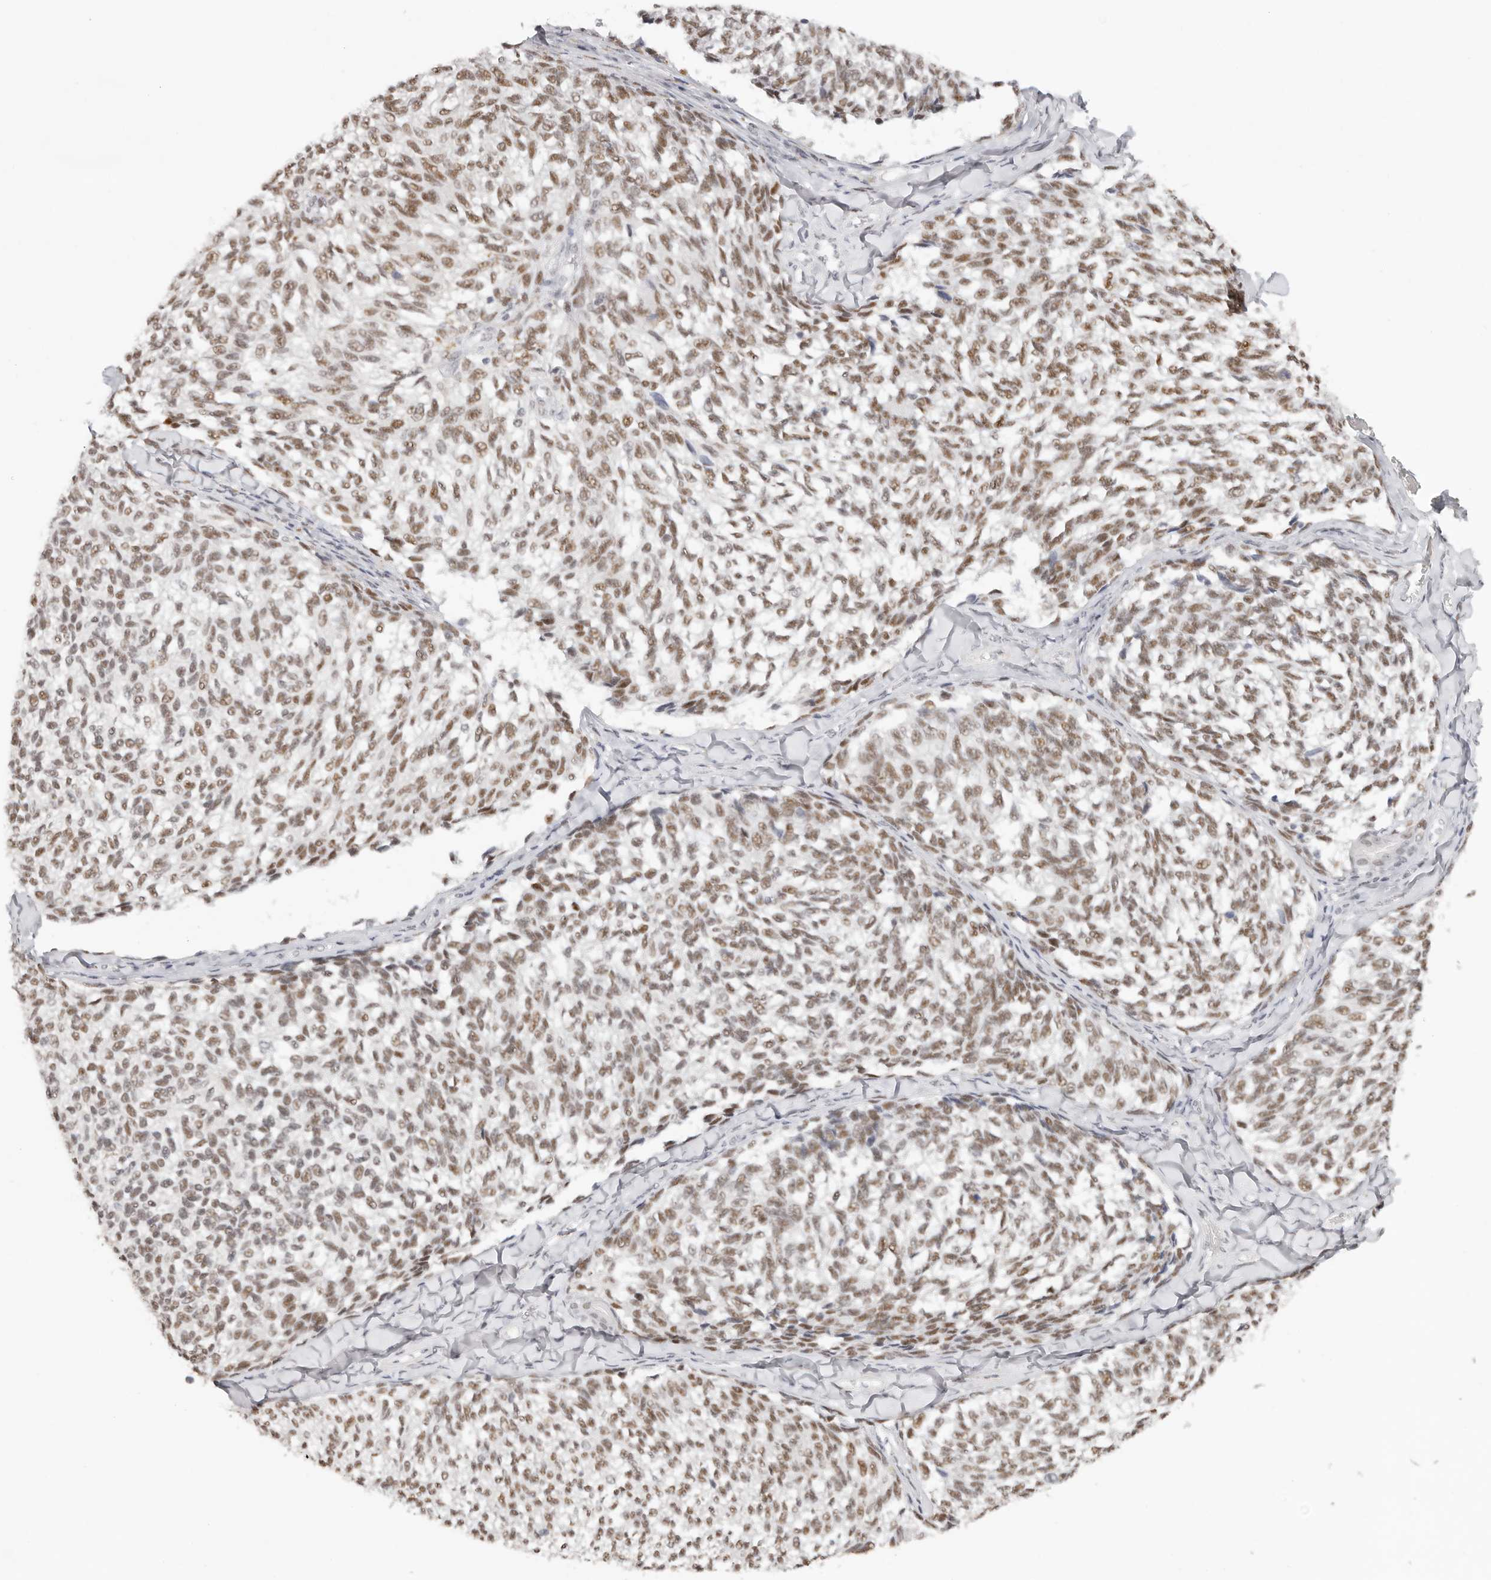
{"staining": {"intensity": "moderate", "quantity": ">75%", "location": "nuclear"}, "tissue": "melanoma", "cell_type": "Tumor cells", "image_type": "cancer", "snomed": [{"axis": "morphology", "description": "Malignant melanoma, NOS"}, {"axis": "topography", "description": "Skin"}], "caption": "Brown immunohistochemical staining in melanoma displays moderate nuclear positivity in approximately >75% of tumor cells.", "gene": "LARP7", "patient": {"sex": "female", "age": 73}}